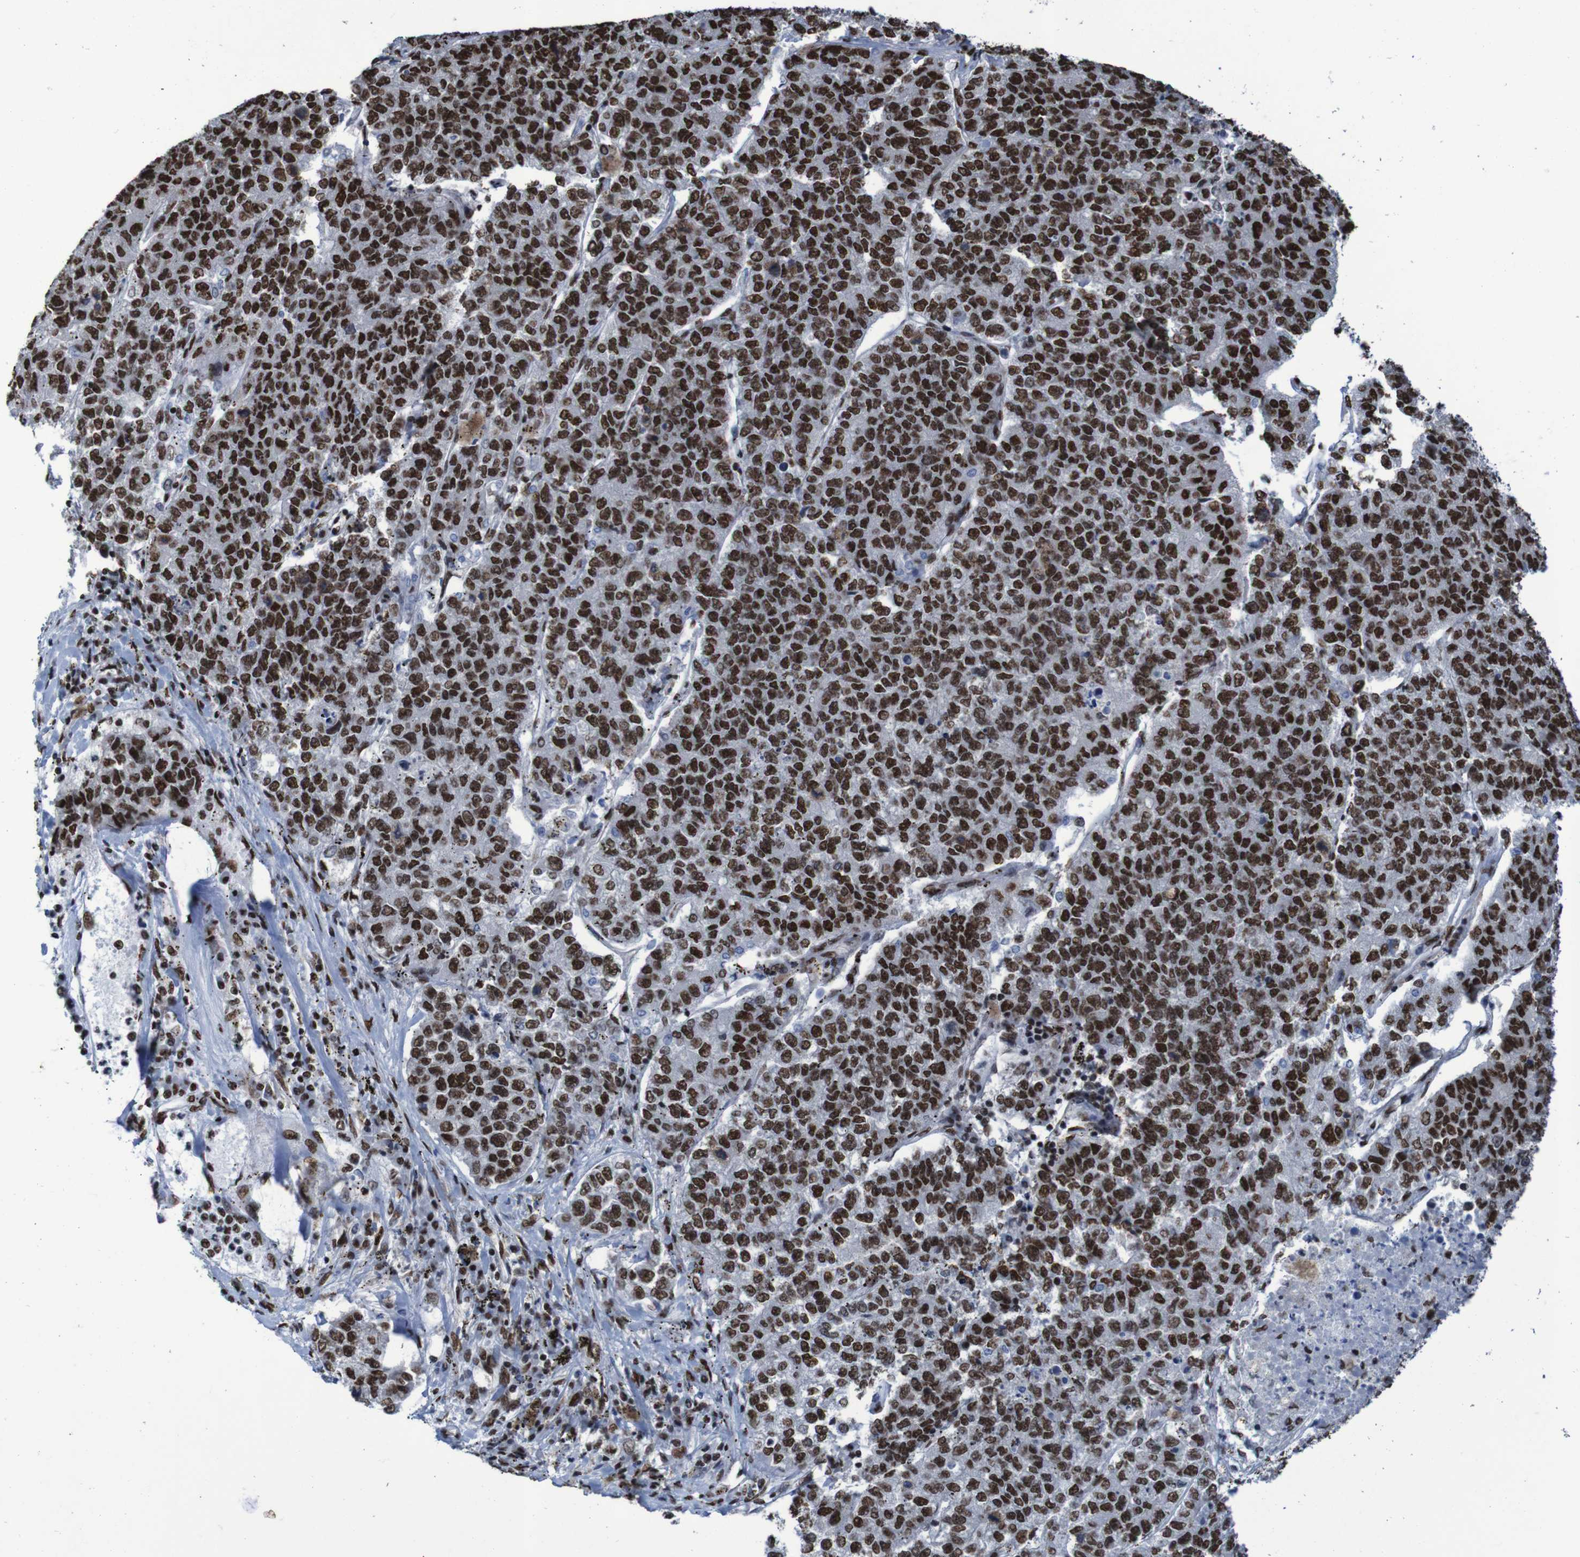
{"staining": {"intensity": "strong", "quantity": ">75%", "location": "nuclear"}, "tissue": "lung cancer", "cell_type": "Tumor cells", "image_type": "cancer", "snomed": [{"axis": "morphology", "description": "Adenocarcinoma, NOS"}, {"axis": "topography", "description": "Lung"}], "caption": "DAB immunohistochemical staining of human lung cancer exhibits strong nuclear protein staining in approximately >75% of tumor cells.", "gene": "HNRNPR", "patient": {"sex": "male", "age": 49}}